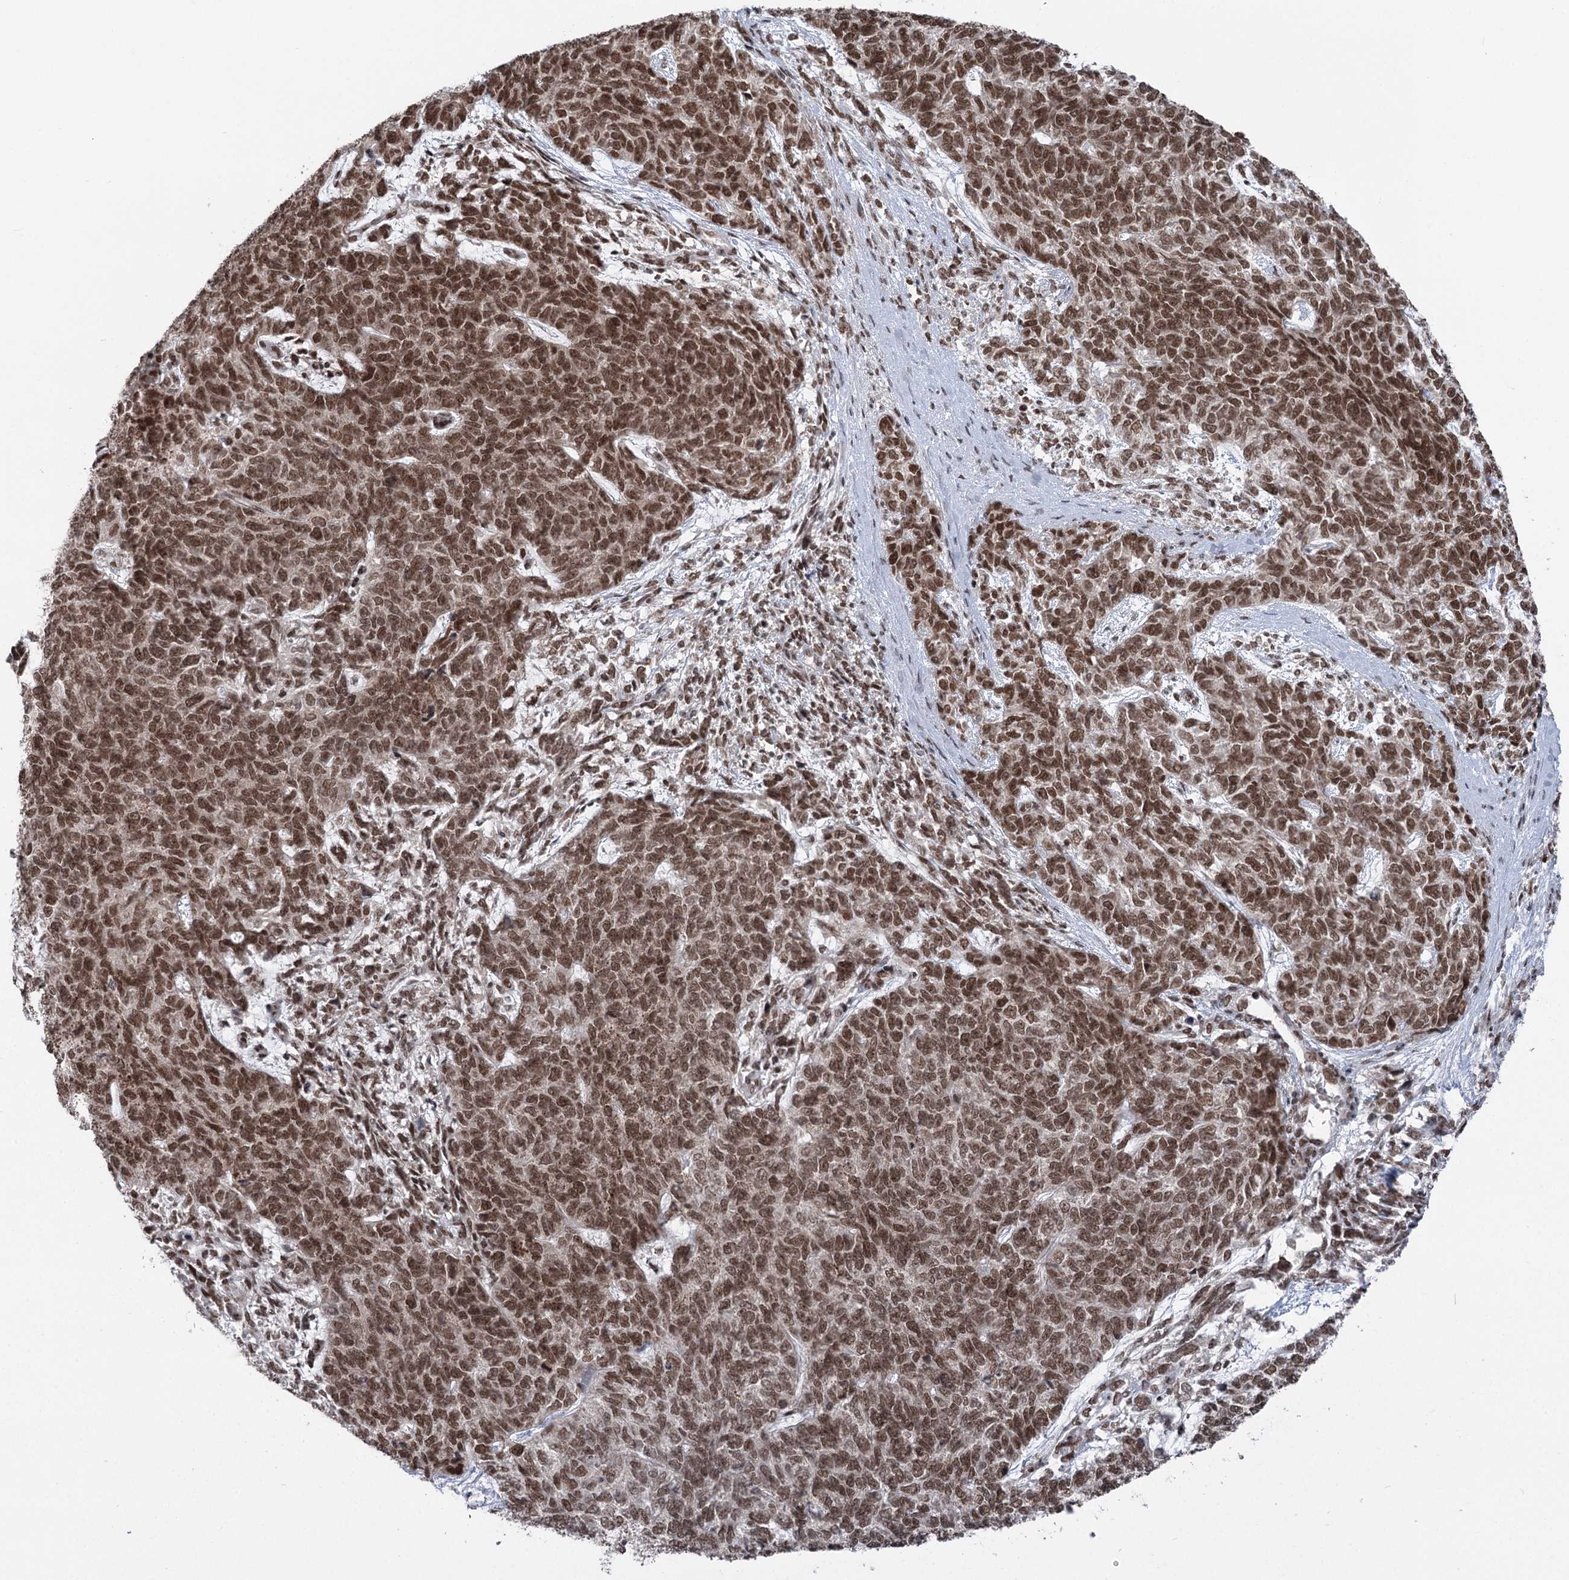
{"staining": {"intensity": "strong", "quantity": ">75%", "location": "nuclear"}, "tissue": "cervical cancer", "cell_type": "Tumor cells", "image_type": "cancer", "snomed": [{"axis": "morphology", "description": "Squamous cell carcinoma, NOS"}, {"axis": "topography", "description": "Cervix"}], "caption": "Cervical cancer was stained to show a protein in brown. There is high levels of strong nuclear staining in approximately >75% of tumor cells.", "gene": "CGGBP1", "patient": {"sex": "female", "age": 63}}